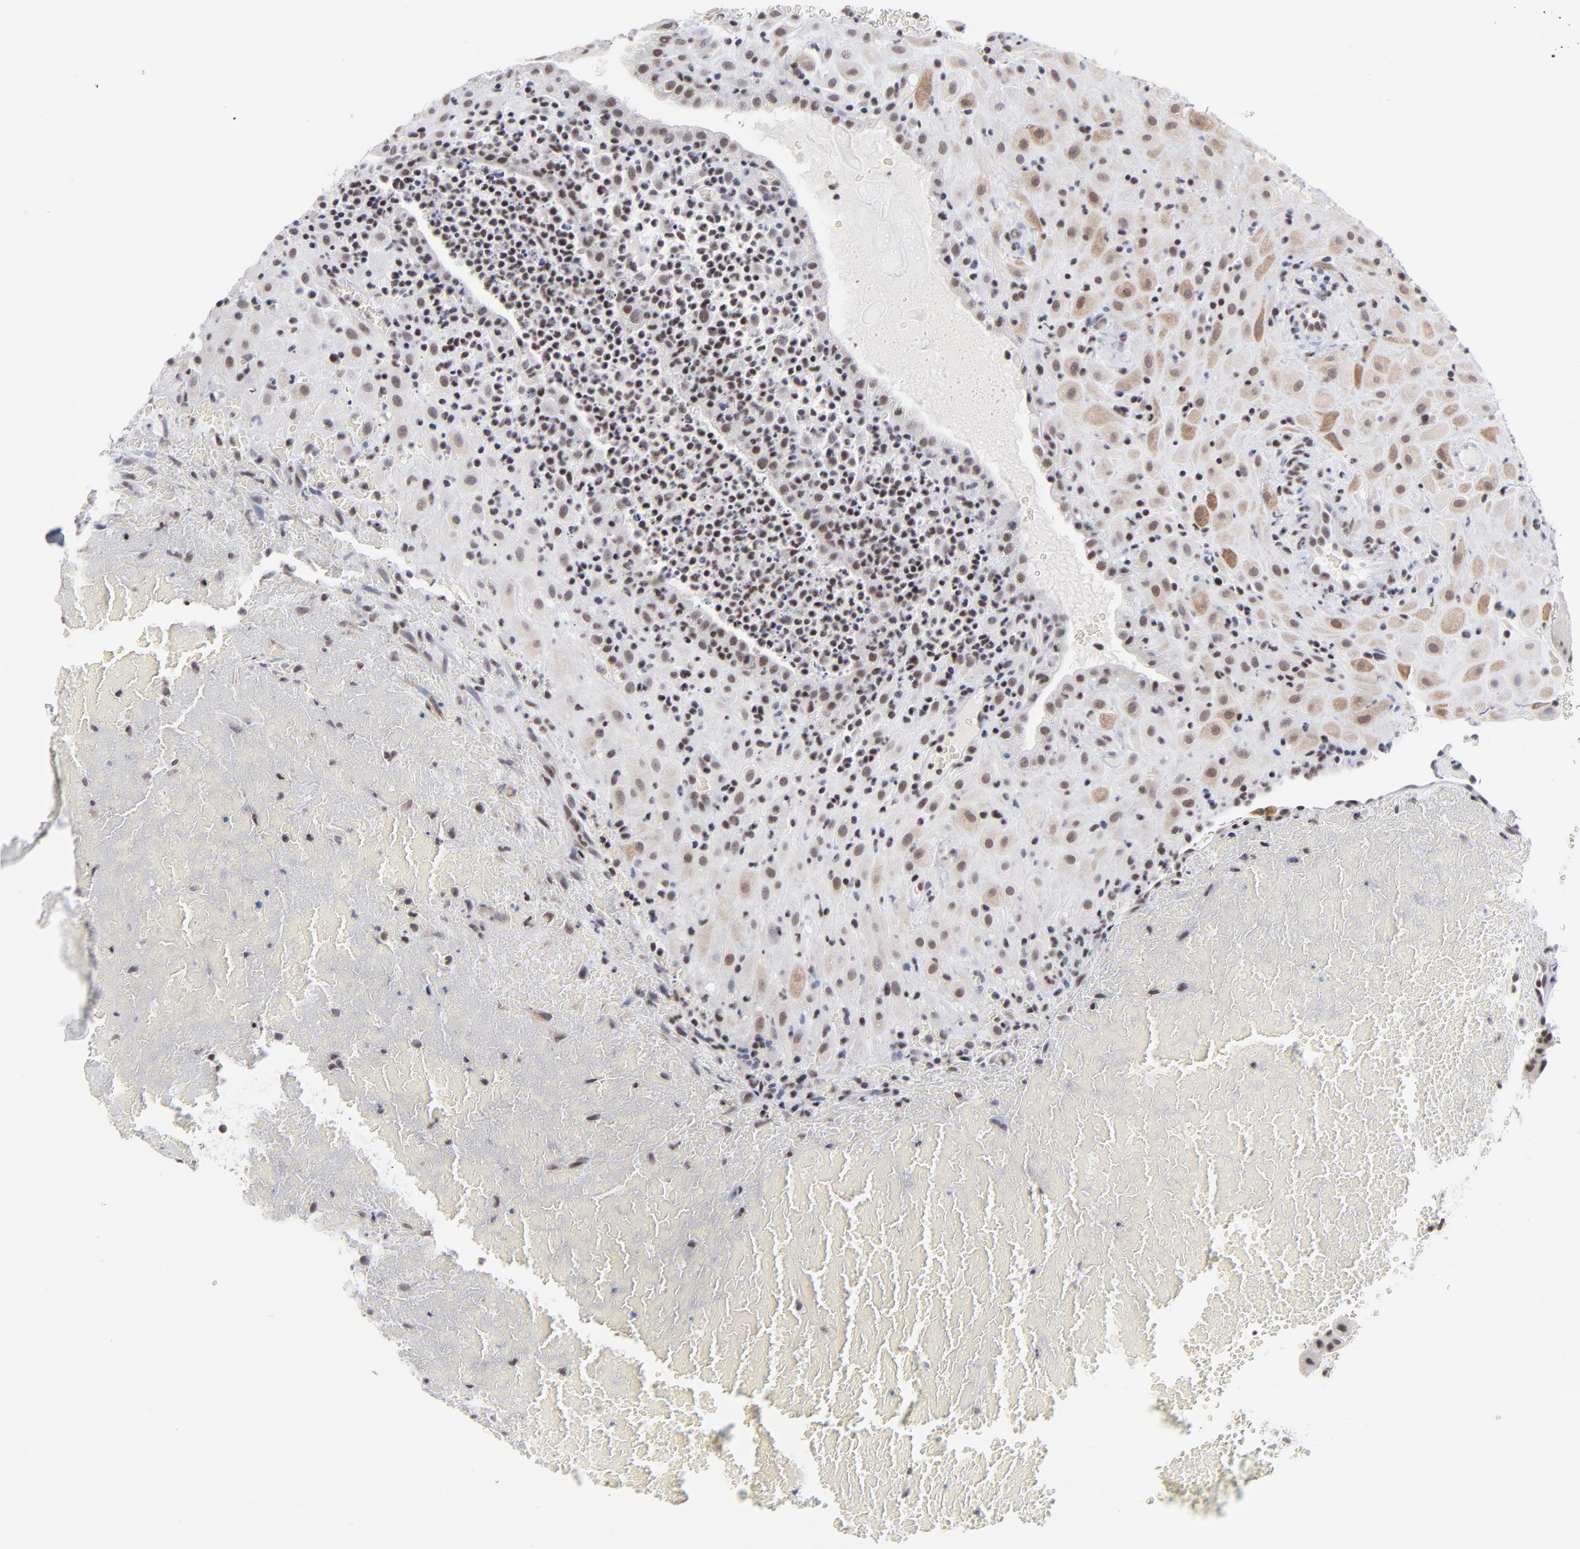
{"staining": {"intensity": "weak", "quantity": "25%-75%", "location": "cytoplasmic/membranous,nuclear"}, "tissue": "placenta", "cell_type": "Decidual cells", "image_type": "normal", "snomed": [{"axis": "morphology", "description": "Normal tissue, NOS"}, {"axis": "topography", "description": "Placenta"}], "caption": "This histopathology image reveals IHC staining of unremarkable placenta, with low weak cytoplasmic/membranous,nuclear positivity in about 25%-75% of decidual cells.", "gene": "SP2", "patient": {"sex": "female", "age": 19}}